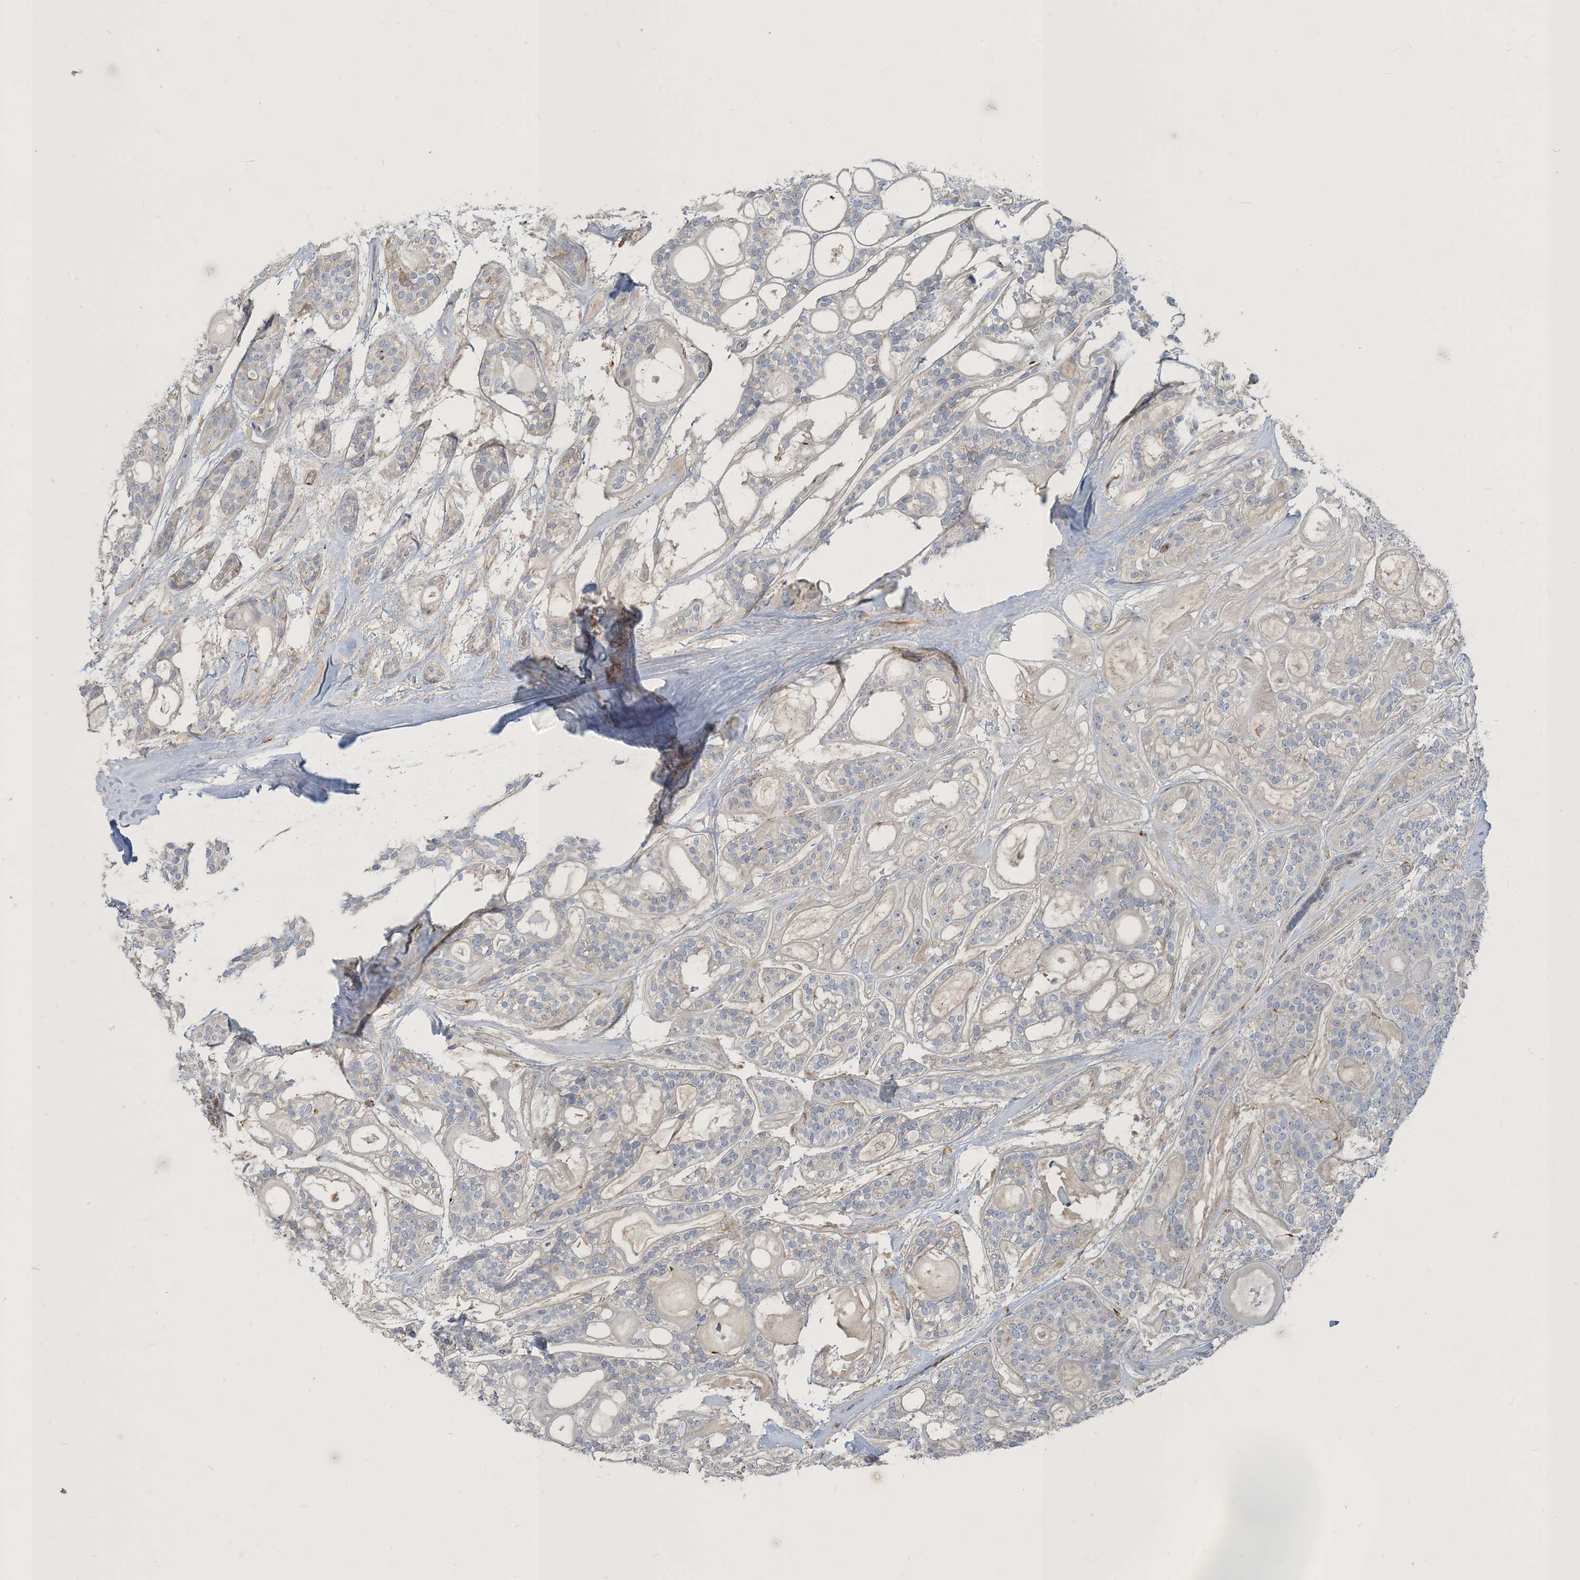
{"staining": {"intensity": "negative", "quantity": "none", "location": "none"}, "tissue": "head and neck cancer", "cell_type": "Tumor cells", "image_type": "cancer", "snomed": [{"axis": "morphology", "description": "Adenocarcinoma, NOS"}, {"axis": "topography", "description": "Head-Neck"}], "caption": "High power microscopy micrograph of an immunohistochemistry histopathology image of head and neck adenocarcinoma, revealing no significant expression in tumor cells.", "gene": "PEAR1", "patient": {"sex": "male", "age": 66}}